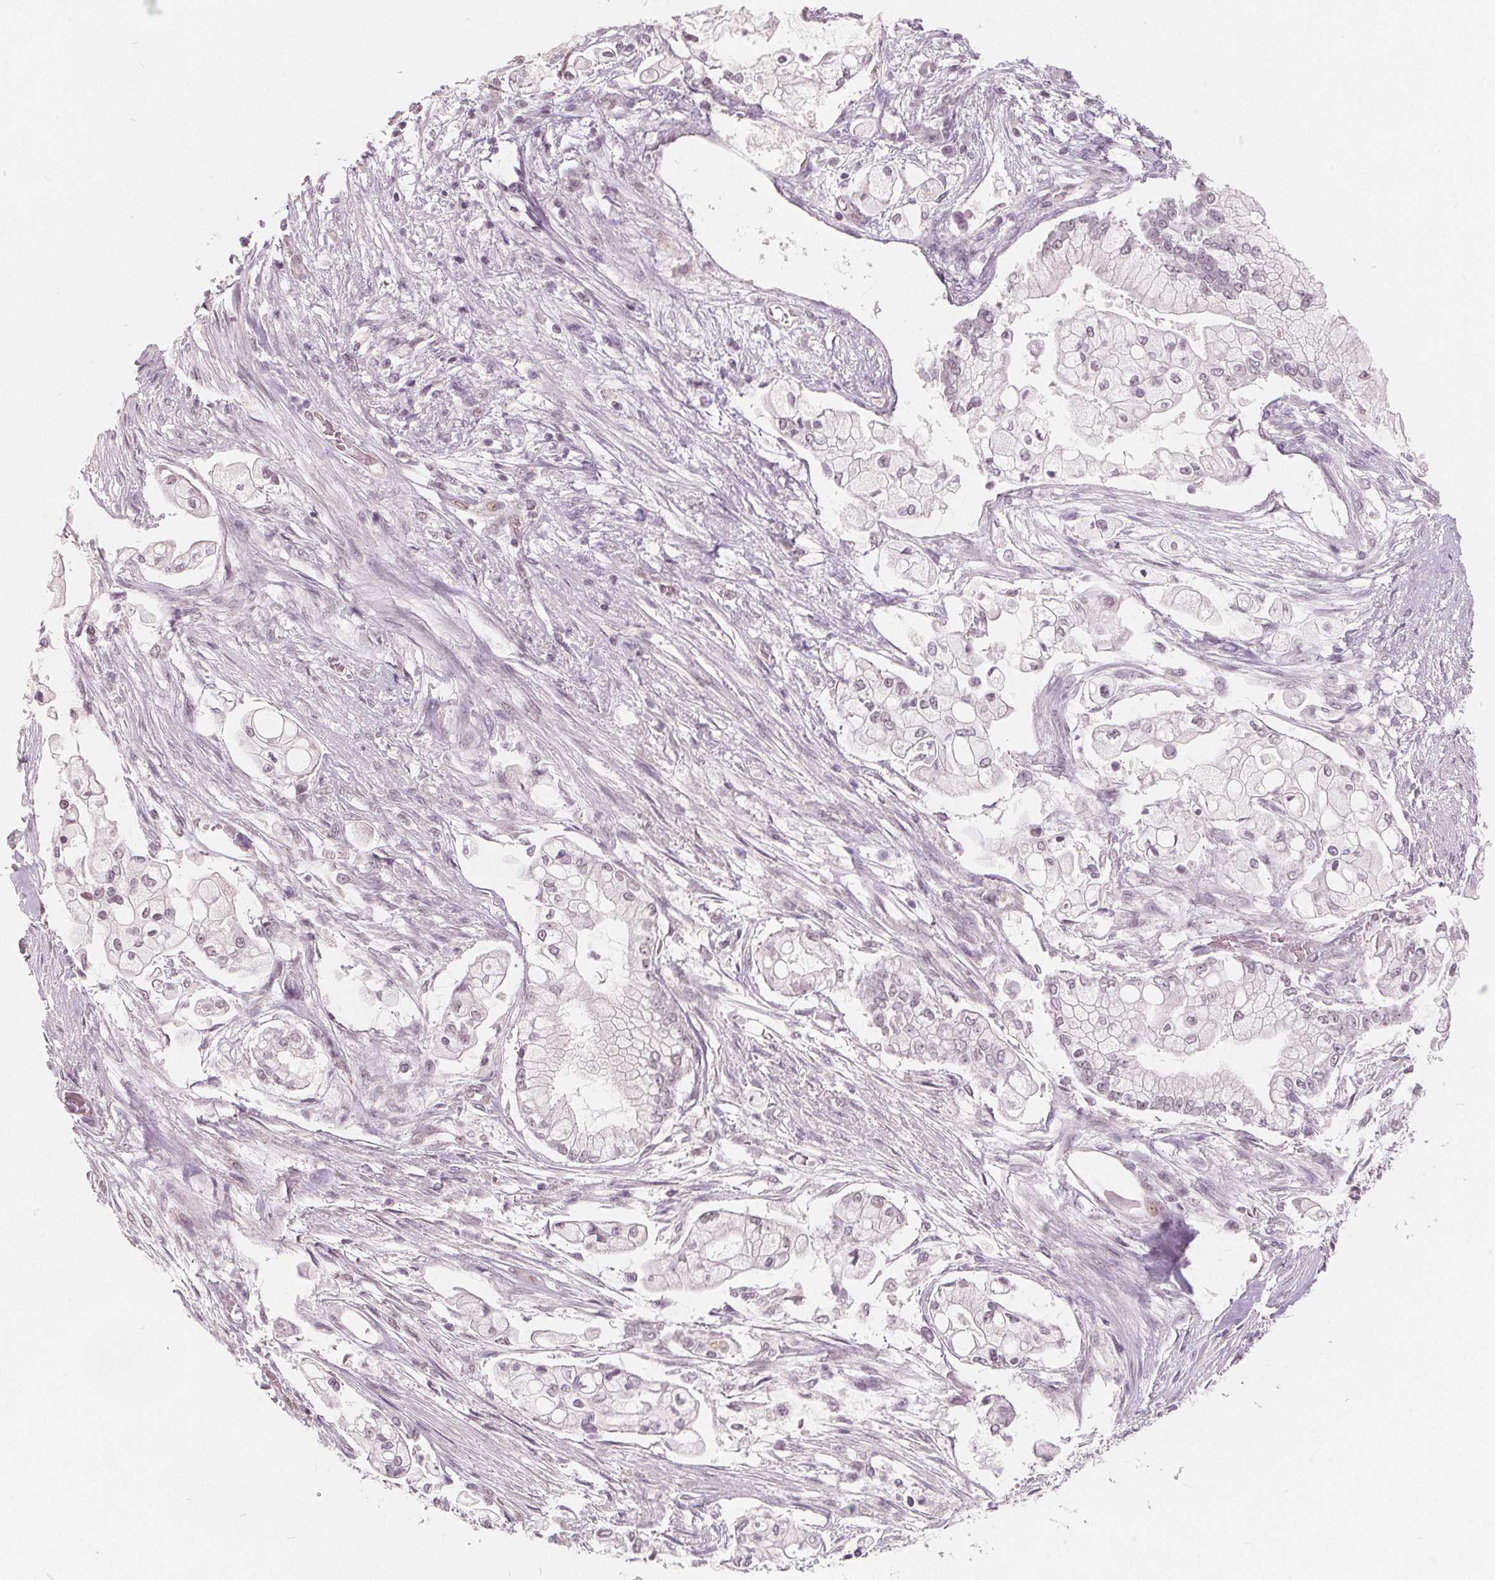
{"staining": {"intensity": "weak", "quantity": "<25%", "location": "nuclear"}, "tissue": "pancreatic cancer", "cell_type": "Tumor cells", "image_type": "cancer", "snomed": [{"axis": "morphology", "description": "Adenocarcinoma, NOS"}, {"axis": "topography", "description": "Pancreas"}], "caption": "Immunohistochemistry (IHC) histopathology image of neoplastic tissue: human pancreatic cancer stained with DAB shows no significant protein positivity in tumor cells.", "gene": "NUP210L", "patient": {"sex": "female", "age": 69}}